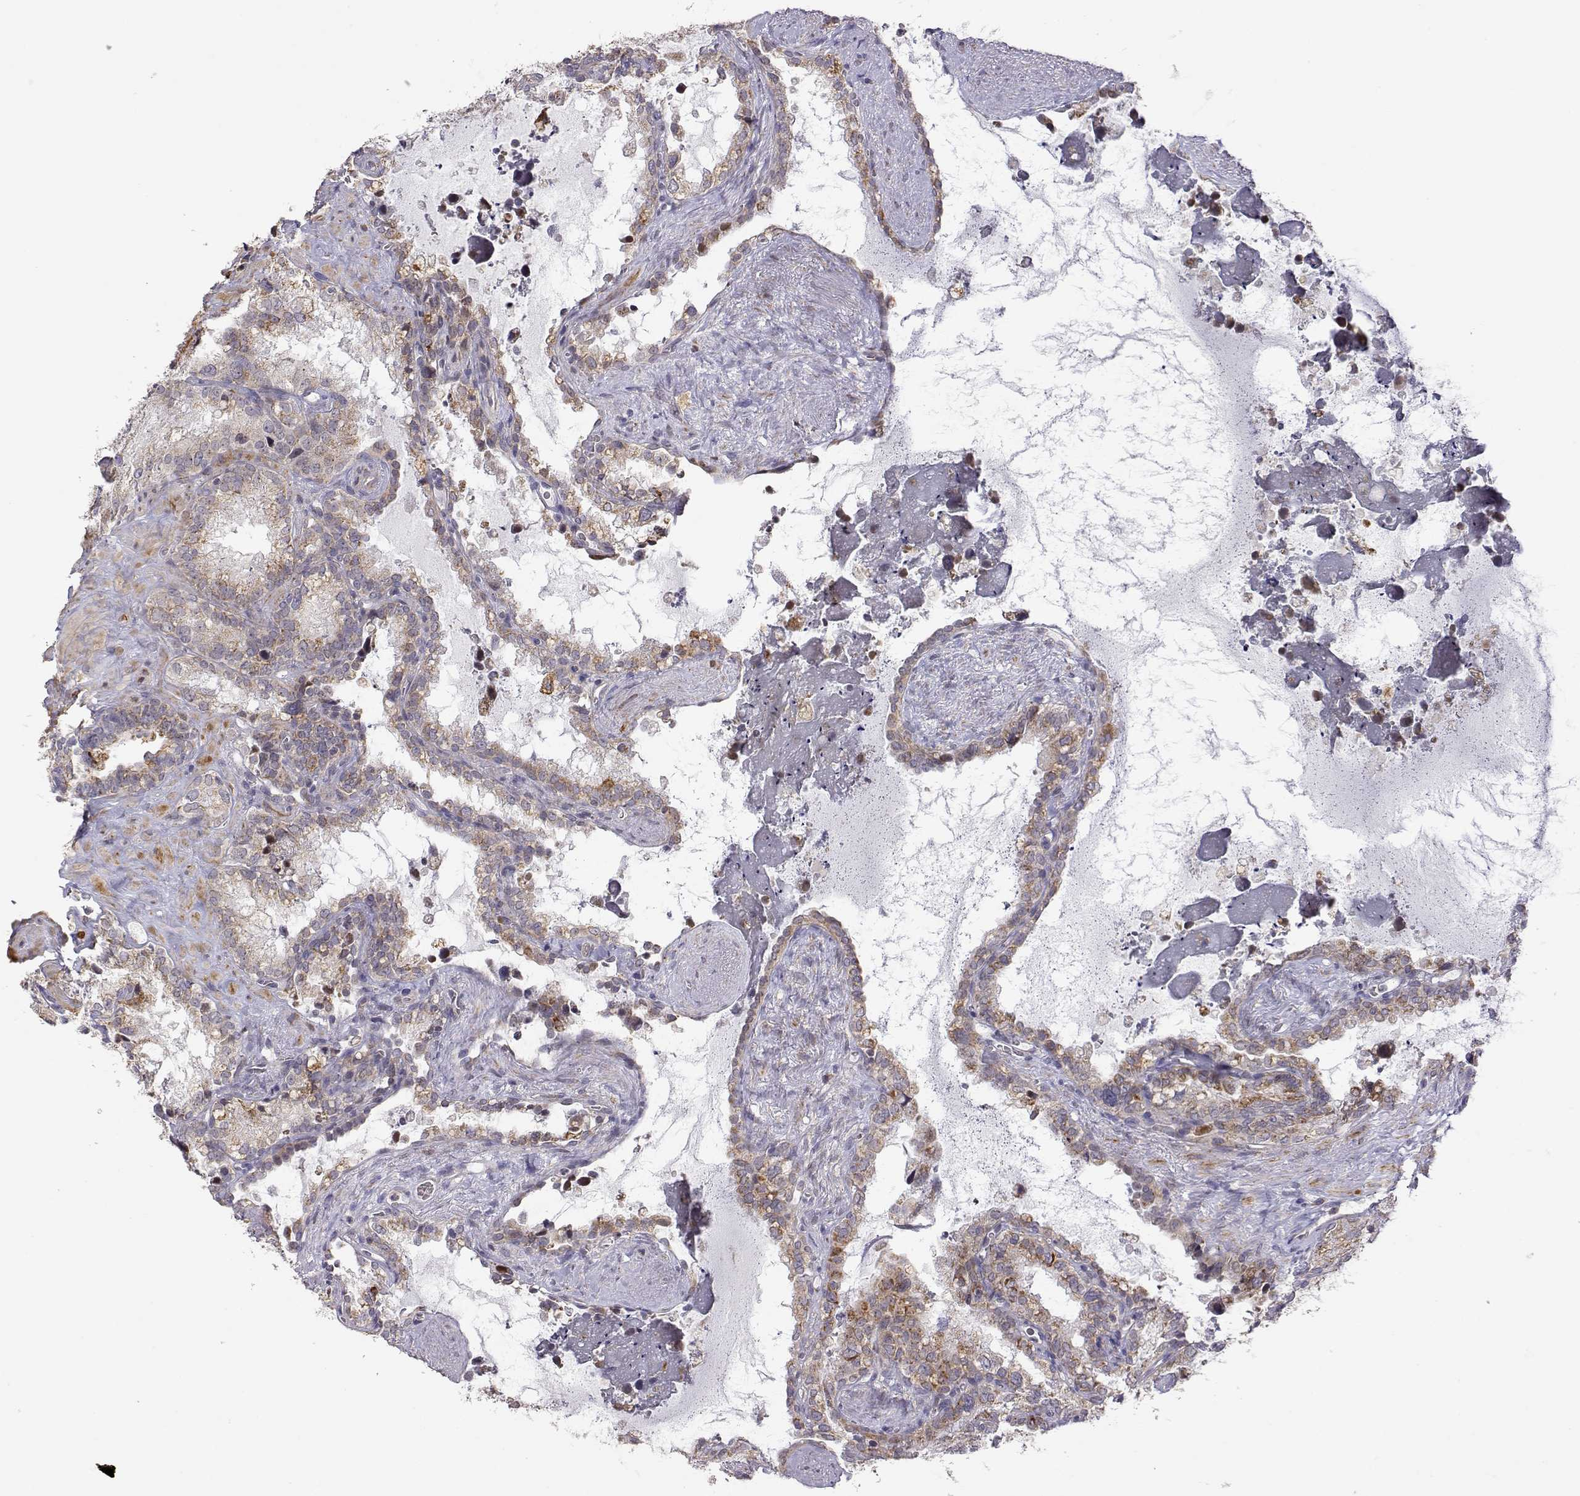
{"staining": {"intensity": "weak", "quantity": ">75%", "location": "cytoplasmic/membranous"}, "tissue": "seminal vesicle", "cell_type": "Glandular cells", "image_type": "normal", "snomed": [{"axis": "morphology", "description": "Normal tissue, NOS"}, {"axis": "topography", "description": "Seminal veicle"}], "caption": "About >75% of glandular cells in unremarkable seminal vesicle display weak cytoplasmic/membranous protein staining as visualized by brown immunohistochemical staining.", "gene": "EXOG", "patient": {"sex": "male", "age": 71}}